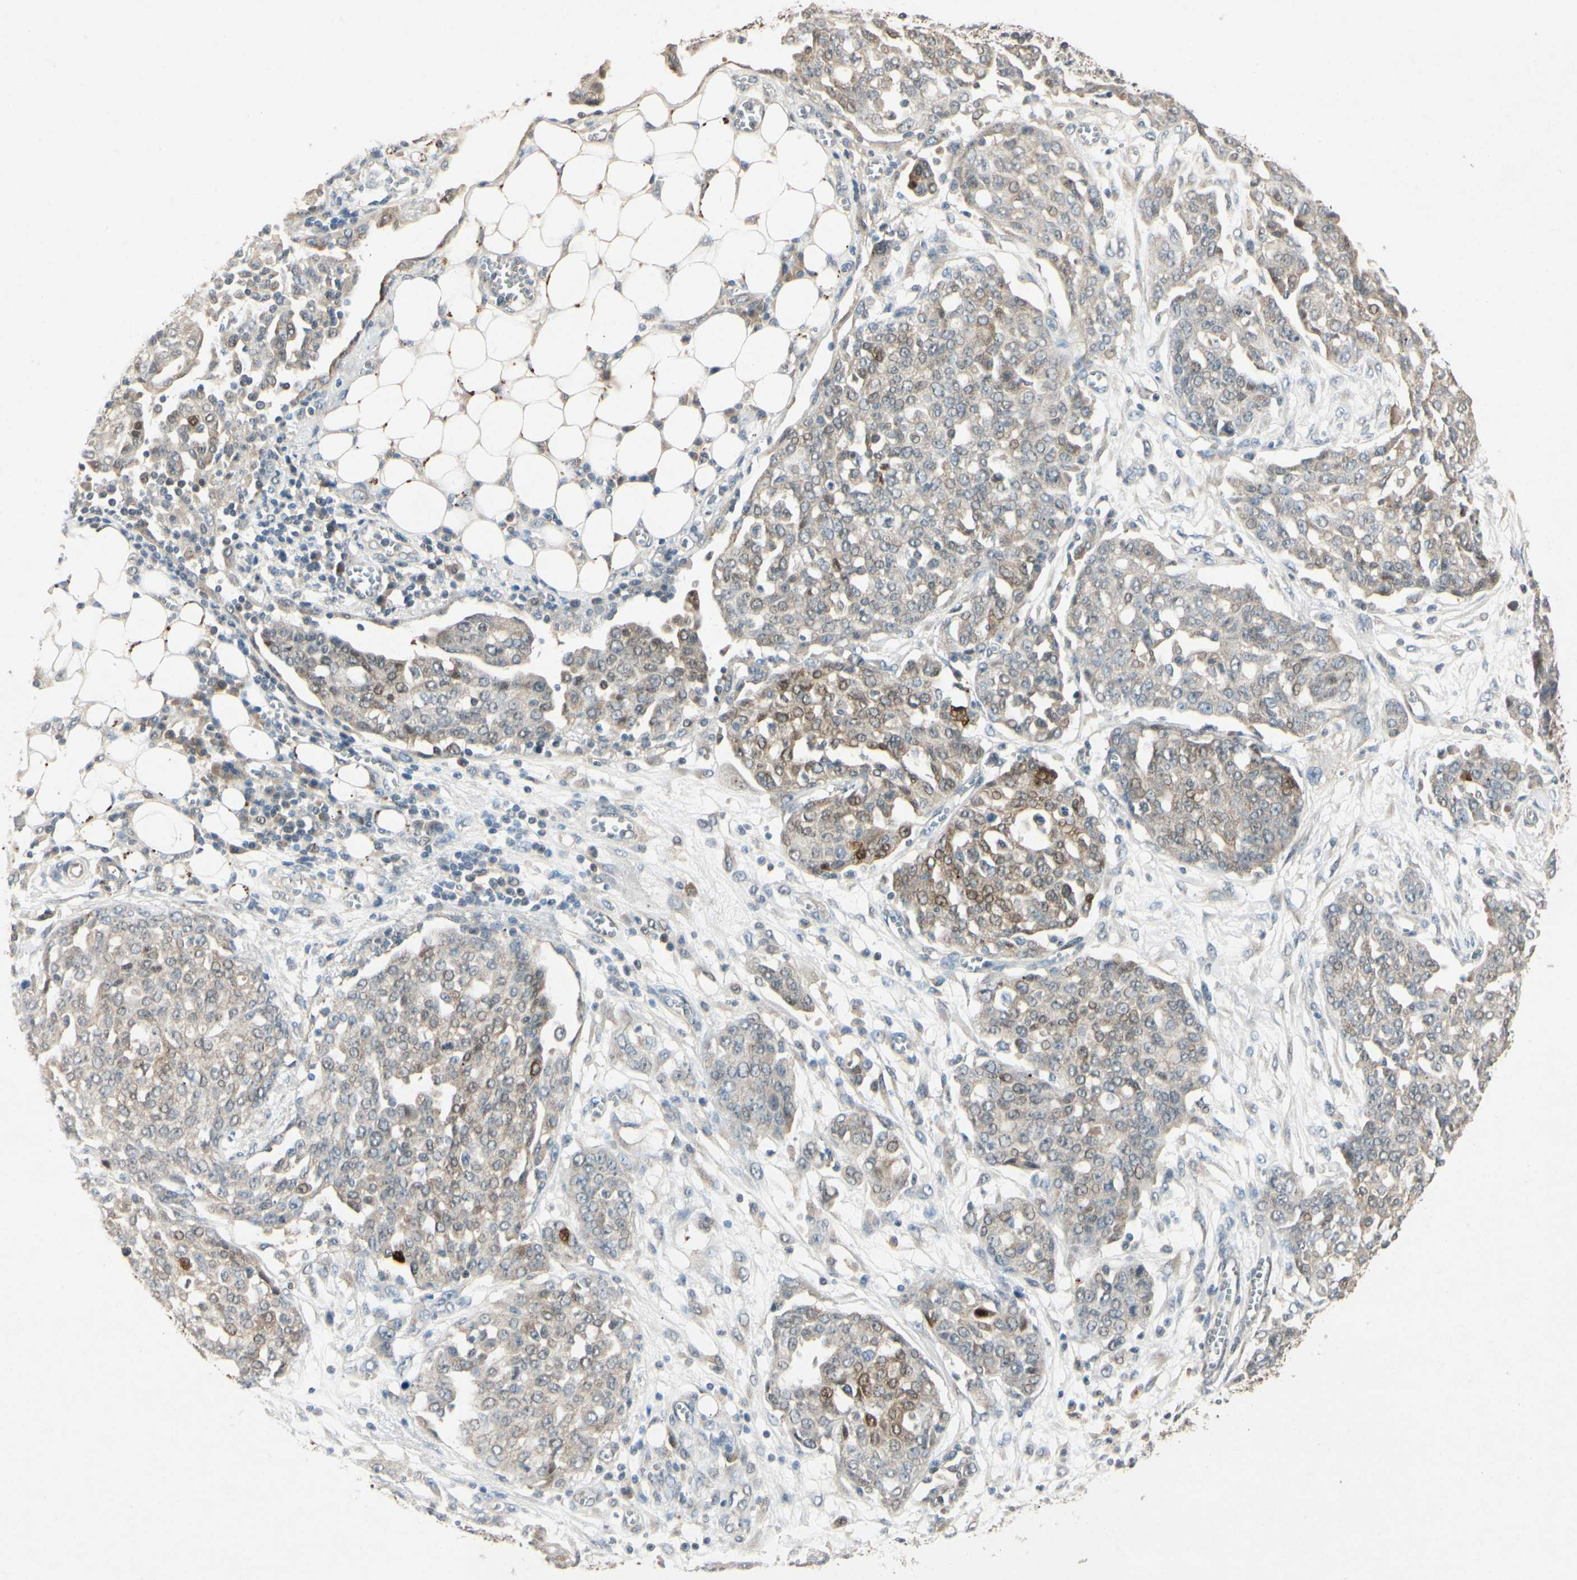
{"staining": {"intensity": "weak", "quantity": "25%-75%", "location": "cytoplasmic/membranous"}, "tissue": "ovarian cancer", "cell_type": "Tumor cells", "image_type": "cancer", "snomed": [{"axis": "morphology", "description": "Cystadenocarcinoma, serous, NOS"}, {"axis": "topography", "description": "Soft tissue"}, {"axis": "topography", "description": "Ovary"}], "caption": "Weak cytoplasmic/membranous staining for a protein is appreciated in about 25%-75% of tumor cells of ovarian serous cystadenocarcinoma using immunohistochemistry.", "gene": "HSPA1B", "patient": {"sex": "female", "age": 57}}